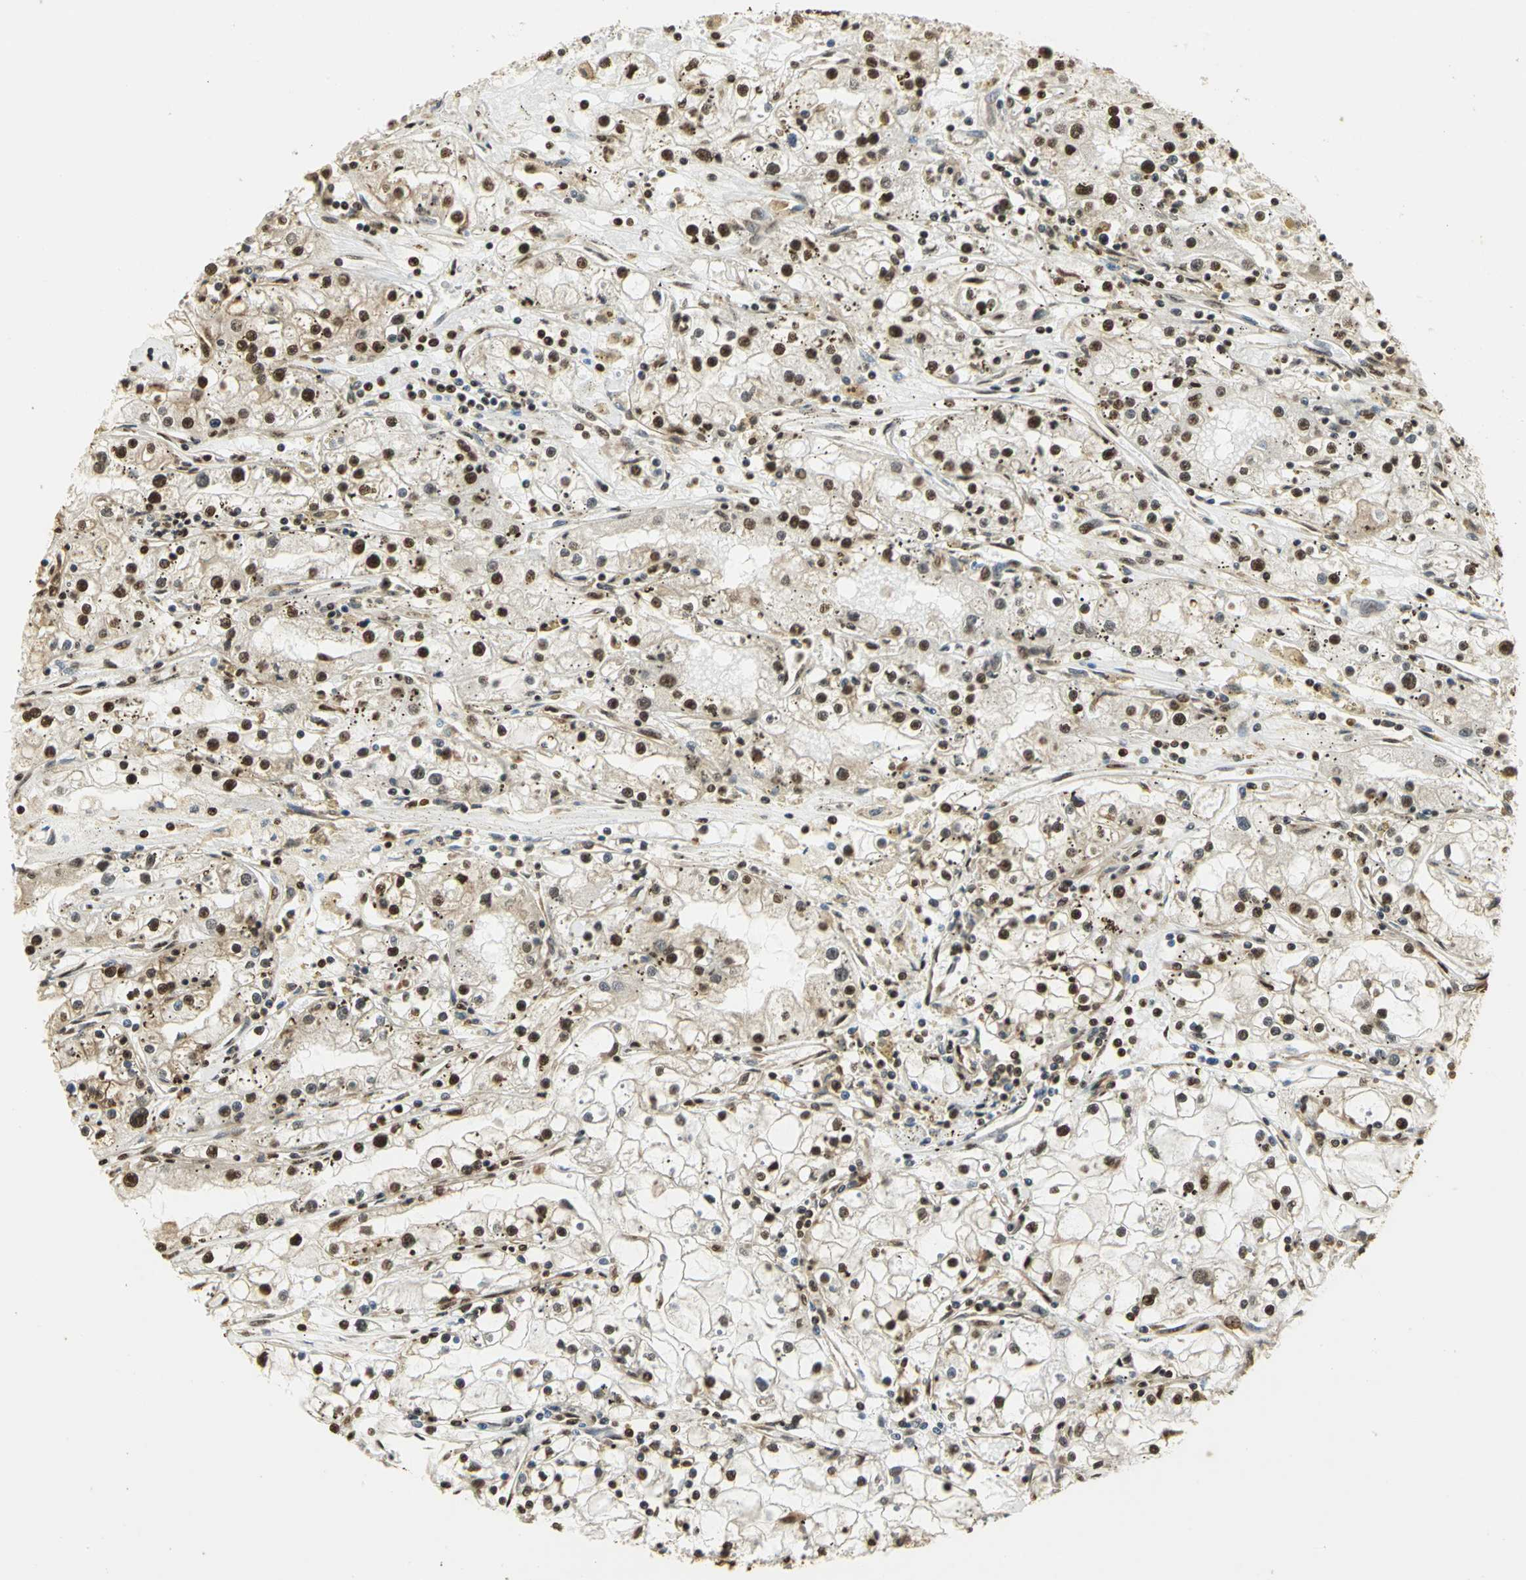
{"staining": {"intensity": "strong", "quantity": ">75%", "location": "cytoplasmic/membranous,nuclear"}, "tissue": "renal cancer", "cell_type": "Tumor cells", "image_type": "cancer", "snomed": [{"axis": "morphology", "description": "Adenocarcinoma, NOS"}, {"axis": "topography", "description": "Kidney"}], "caption": "Renal cancer (adenocarcinoma) stained for a protein (brown) displays strong cytoplasmic/membranous and nuclear positive positivity in about >75% of tumor cells.", "gene": "SET", "patient": {"sex": "male", "age": 56}}